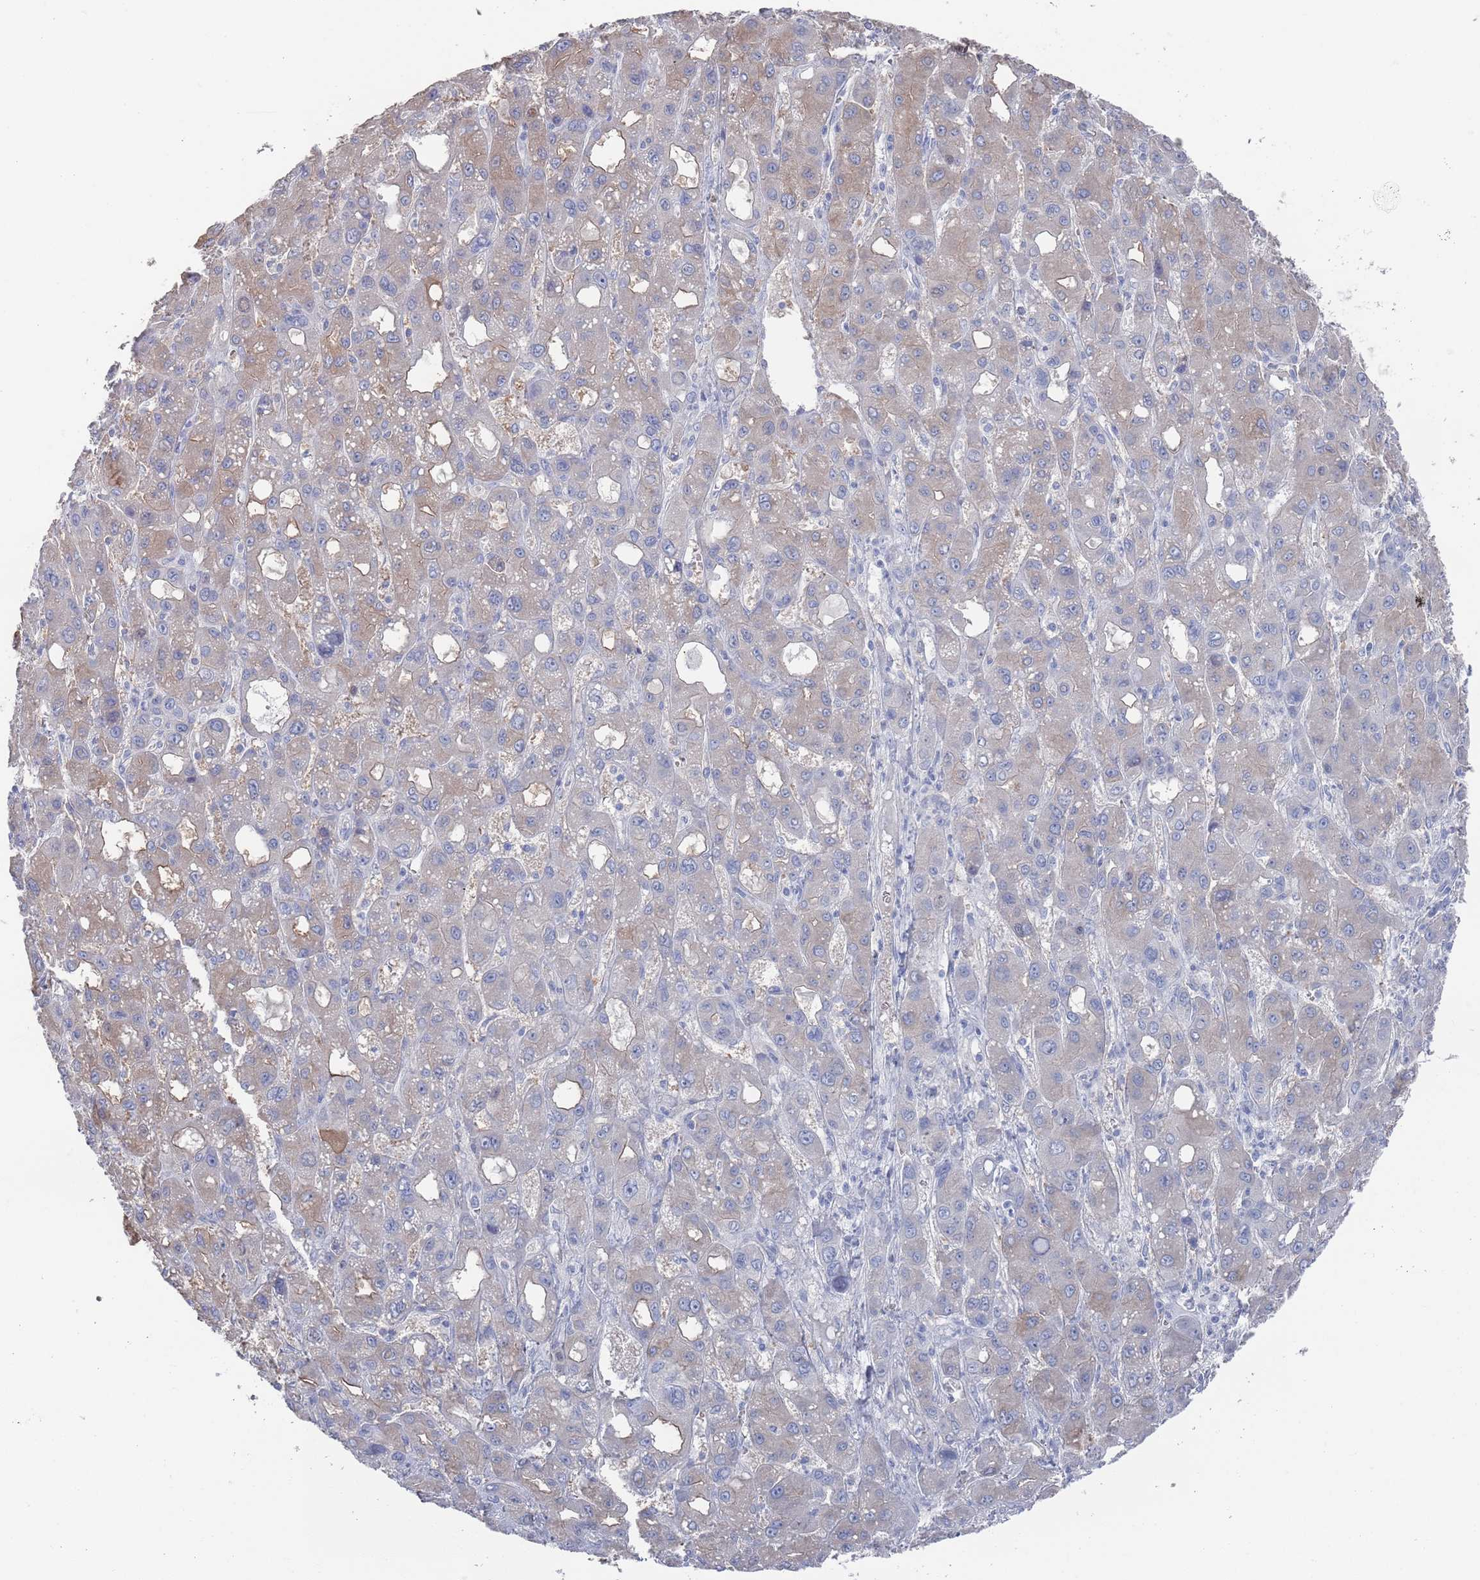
{"staining": {"intensity": "negative", "quantity": "none", "location": "none"}, "tissue": "liver cancer", "cell_type": "Tumor cells", "image_type": "cancer", "snomed": [{"axis": "morphology", "description": "Carcinoma, Hepatocellular, NOS"}, {"axis": "topography", "description": "Liver"}], "caption": "Liver cancer (hepatocellular carcinoma) was stained to show a protein in brown. There is no significant staining in tumor cells.", "gene": "TMCO3", "patient": {"sex": "male", "age": 55}}